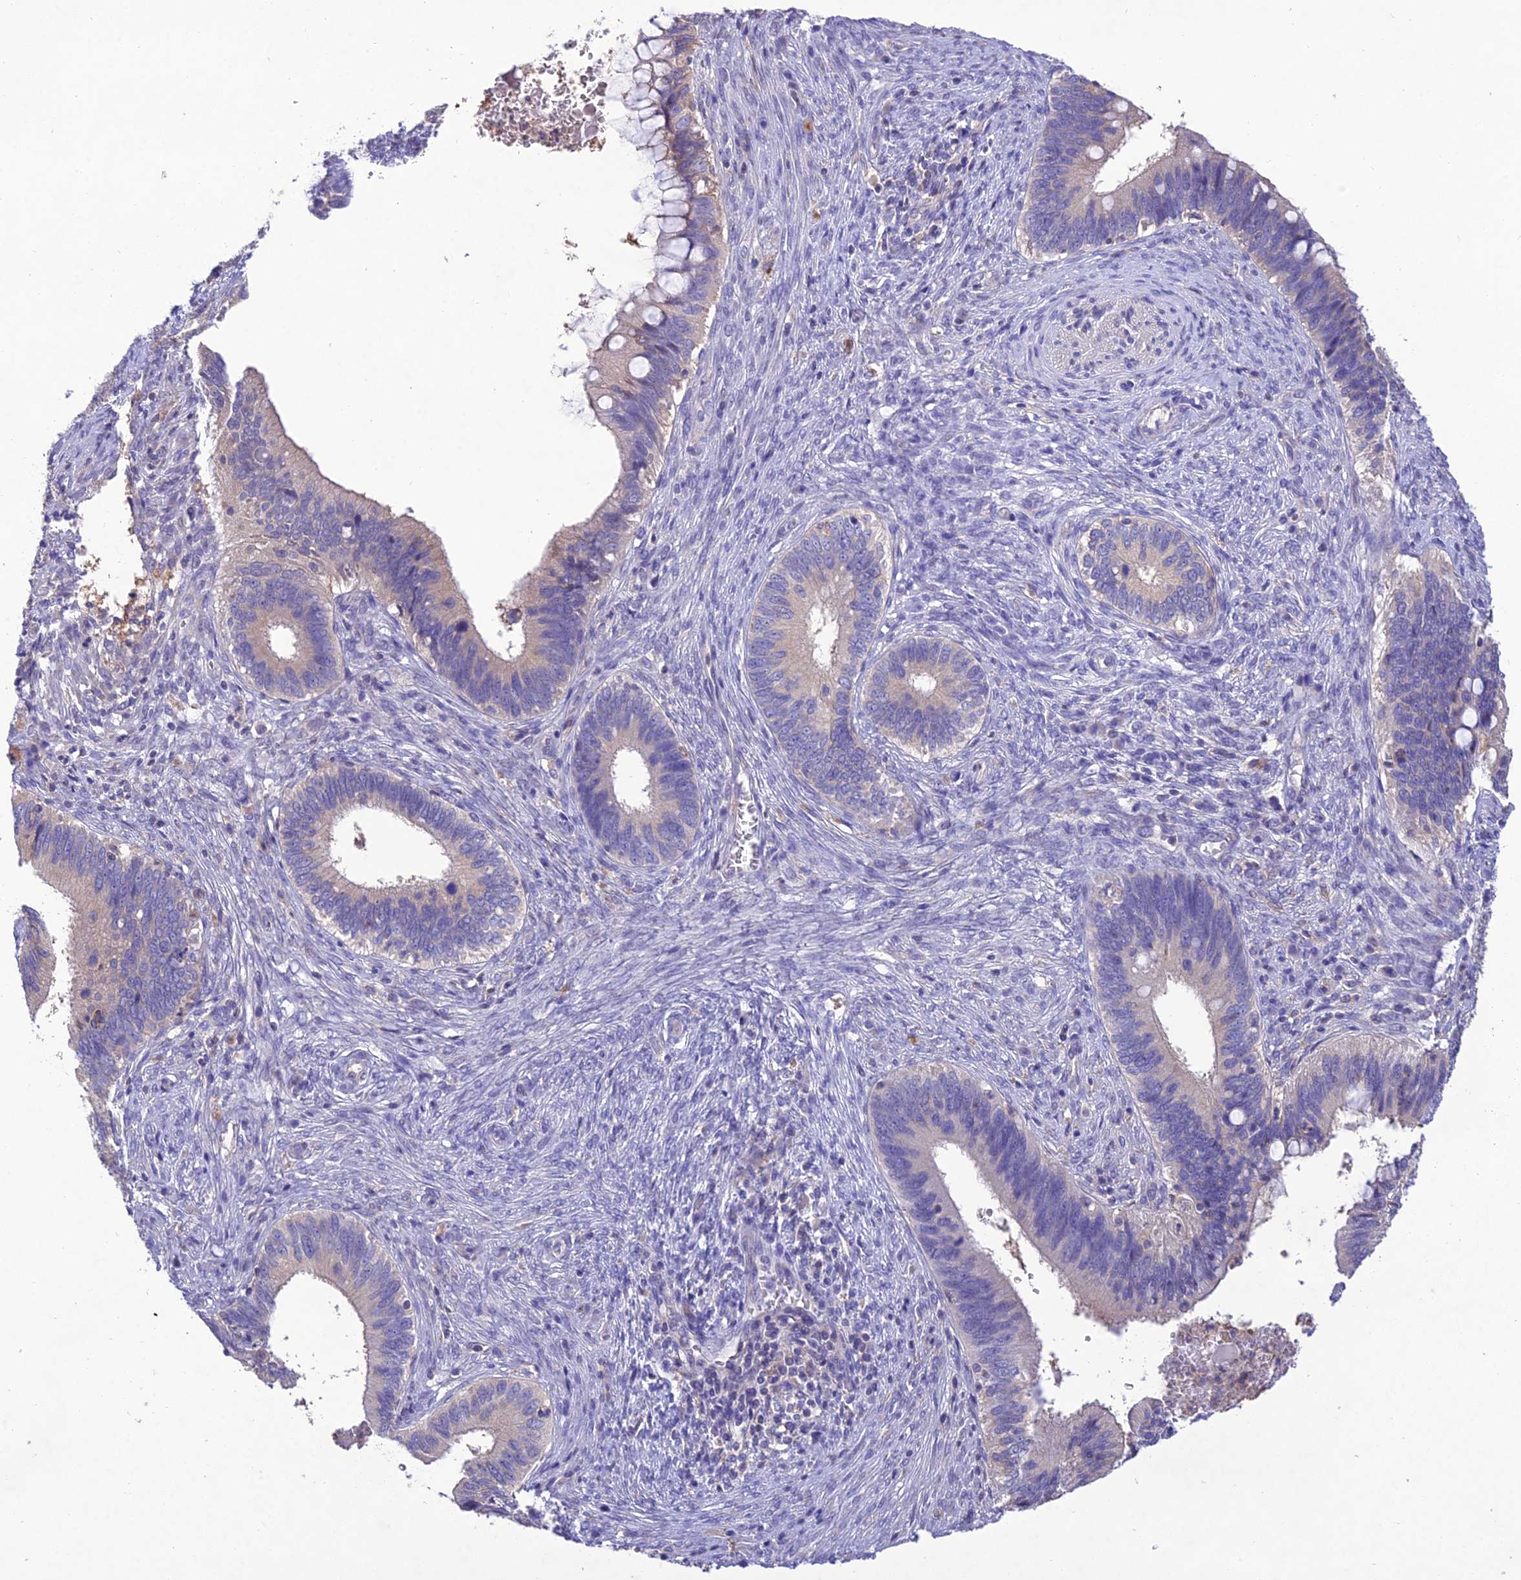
{"staining": {"intensity": "negative", "quantity": "none", "location": "none"}, "tissue": "cervical cancer", "cell_type": "Tumor cells", "image_type": "cancer", "snomed": [{"axis": "morphology", "description": "Adenocarcinoma, NOS"}, {"axis": "topography", "description": "Cervix"}], "caption": "A photomicrograph of cervical cancer (adenocarcinoma) stained for a protein shows no brown staining in tumor cells.", "gene": "SNX24", "patient": {"sex": "female", "age": 42}}